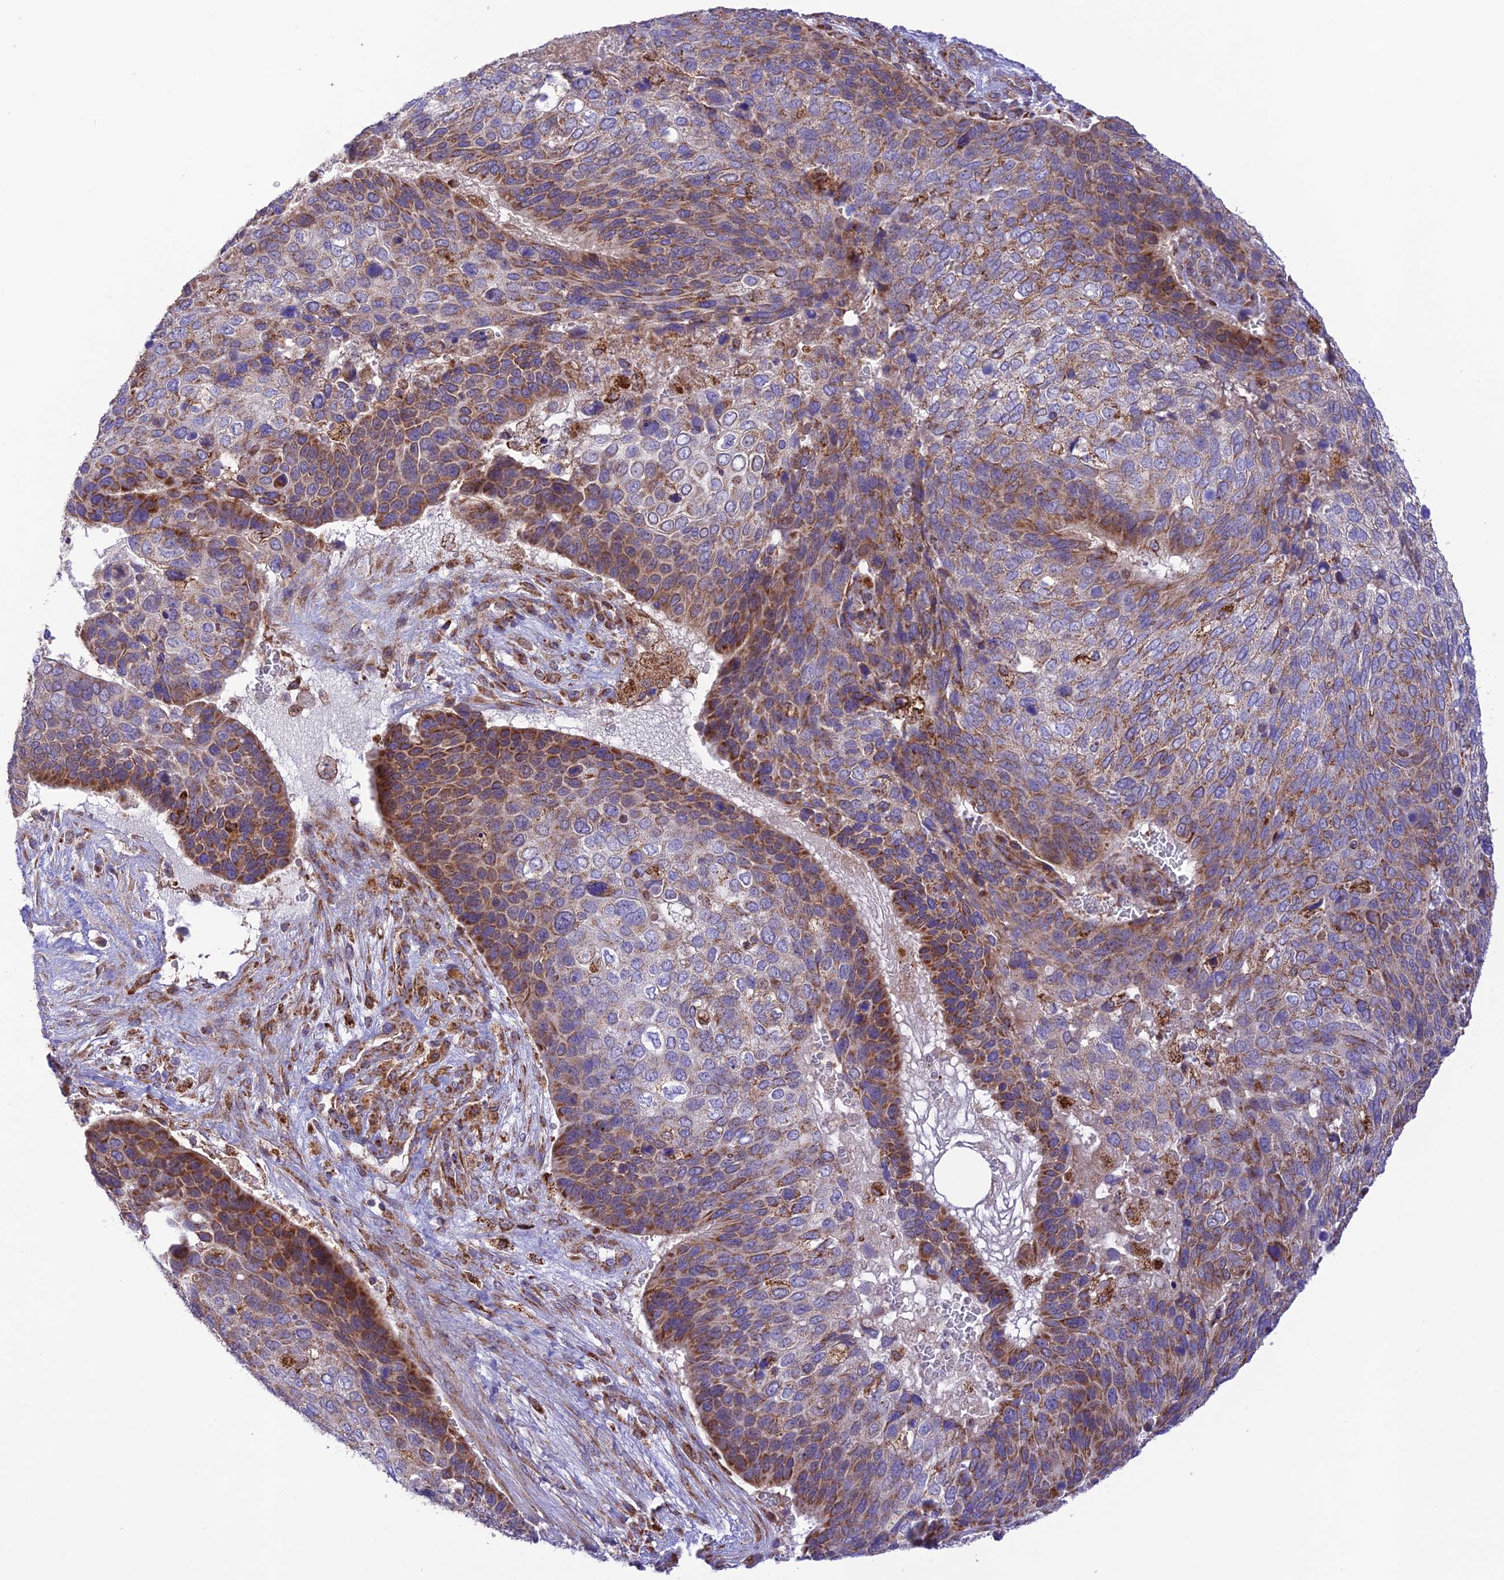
{"staining": {"intensity": "strong", "quantity": "25%-75%", "location": "cytoplasmic/membranous"}, "tissue": "skin cancer", "cell_type": "Tumor cells", "image_type": "cancer", "snomed": [{"axis": "morphology", "description": "Basal cell carcinoma"}, {"axis": "topography", "description": "Skin"}], "caption": "There is high levels of strong cytoplasmic/membranous positivity in tumor cells of skin cancer, as demonstrated by immunohistochemical staining (brown color).", "gene": "UAP1L1", "patient": {"sex": "female", "age": 74}}